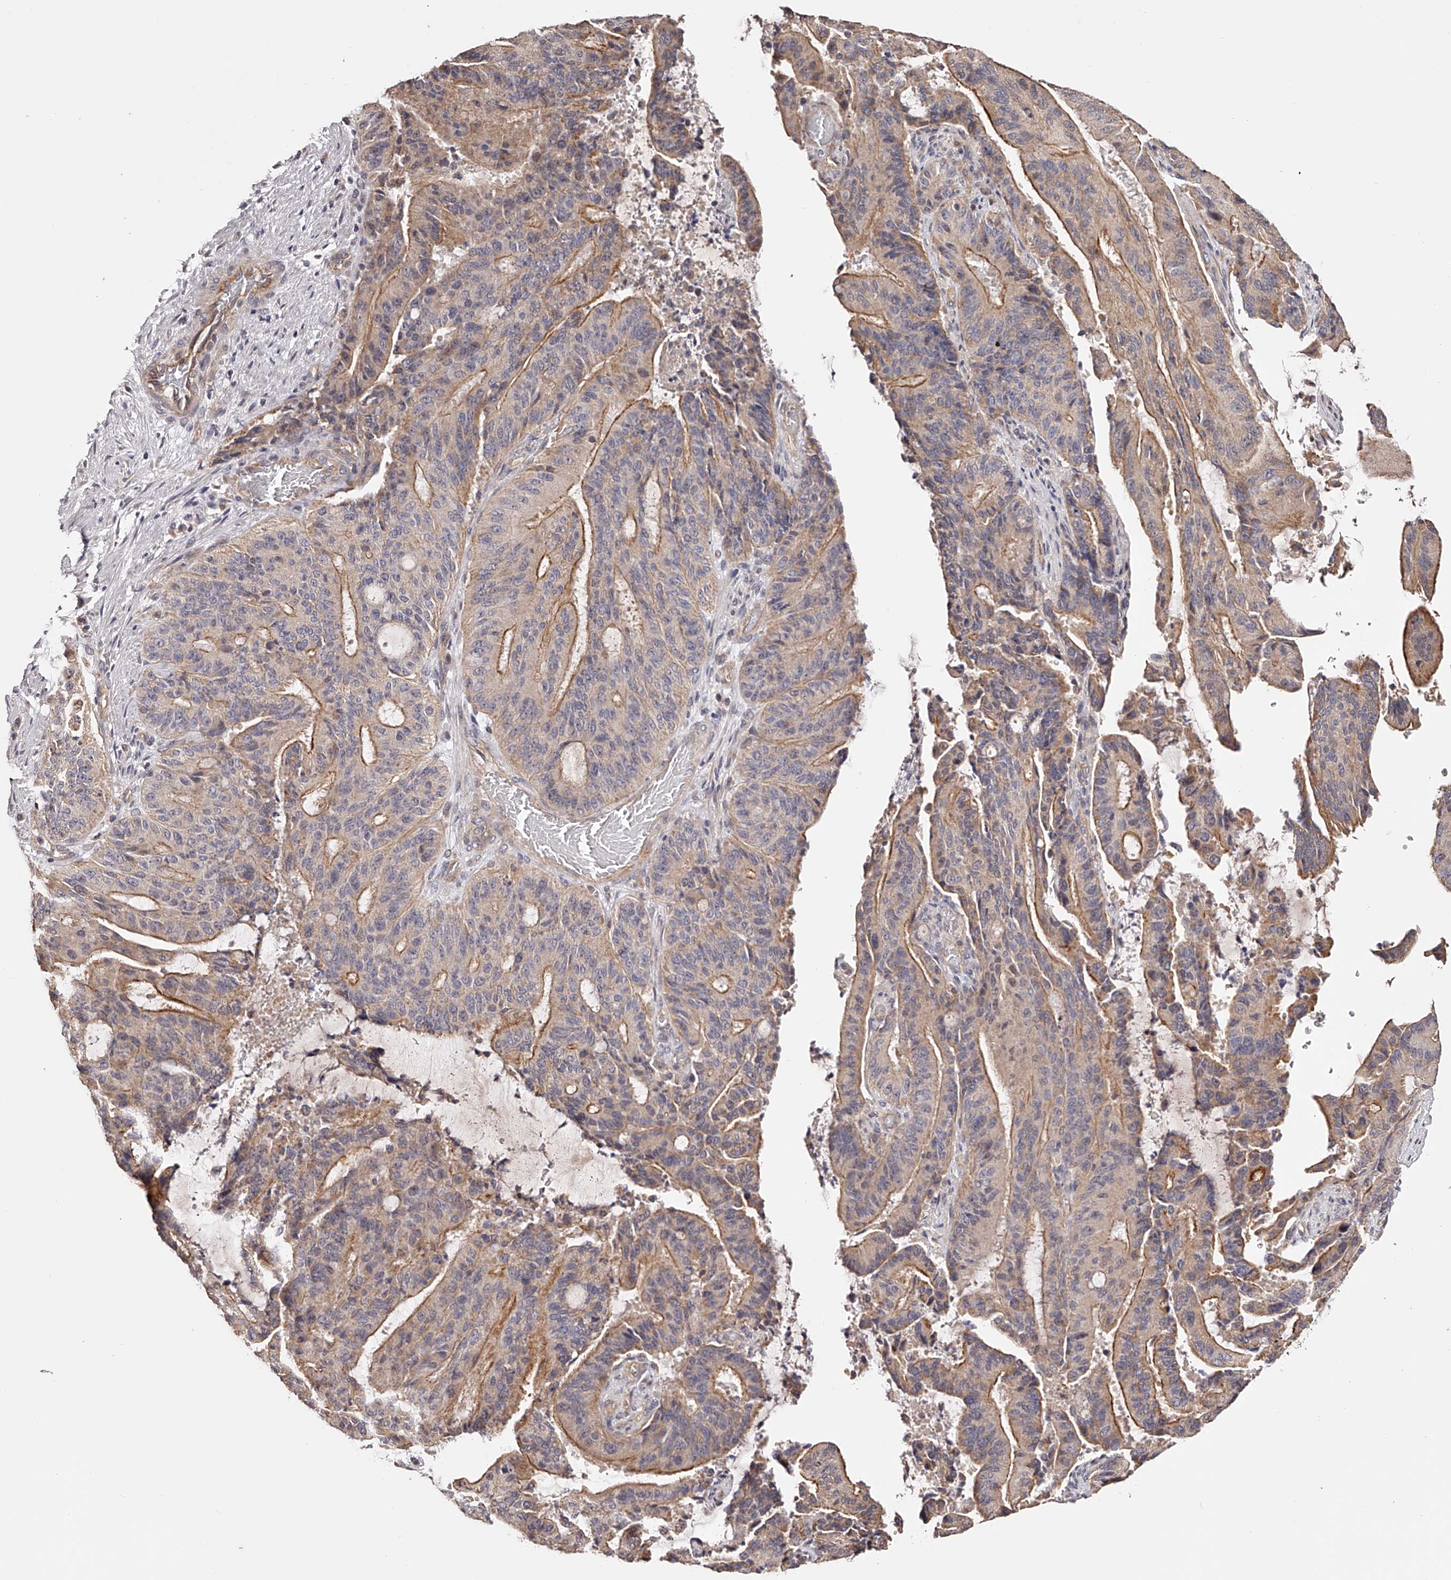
{"staining": {"intensity": "moderate", "quantity": ">75%", "location": "cytoplasmic/membranous"}, "tissue": "liver cancer", "cell_type": "Tumor cells", "image_type": "cancer", "snomed": [{"axis": "morphology", "description": "Normal tissue, NOS"}, {"axis": "morphology", "description": "Cholangiocarcinoma"}, {"axis": "topography", "description": "Liver"}, {"axis": "topography", "description": "Peripheral nerve tissue"}], "caption": "Brown immunohistochemical staining in liver cholangiocarcinoma shows moderate cytoplasmic/membranous positivity in about >75% of tumor cells.", "gene": "USP21", "patient": {"sex": "female", "age": 73}}